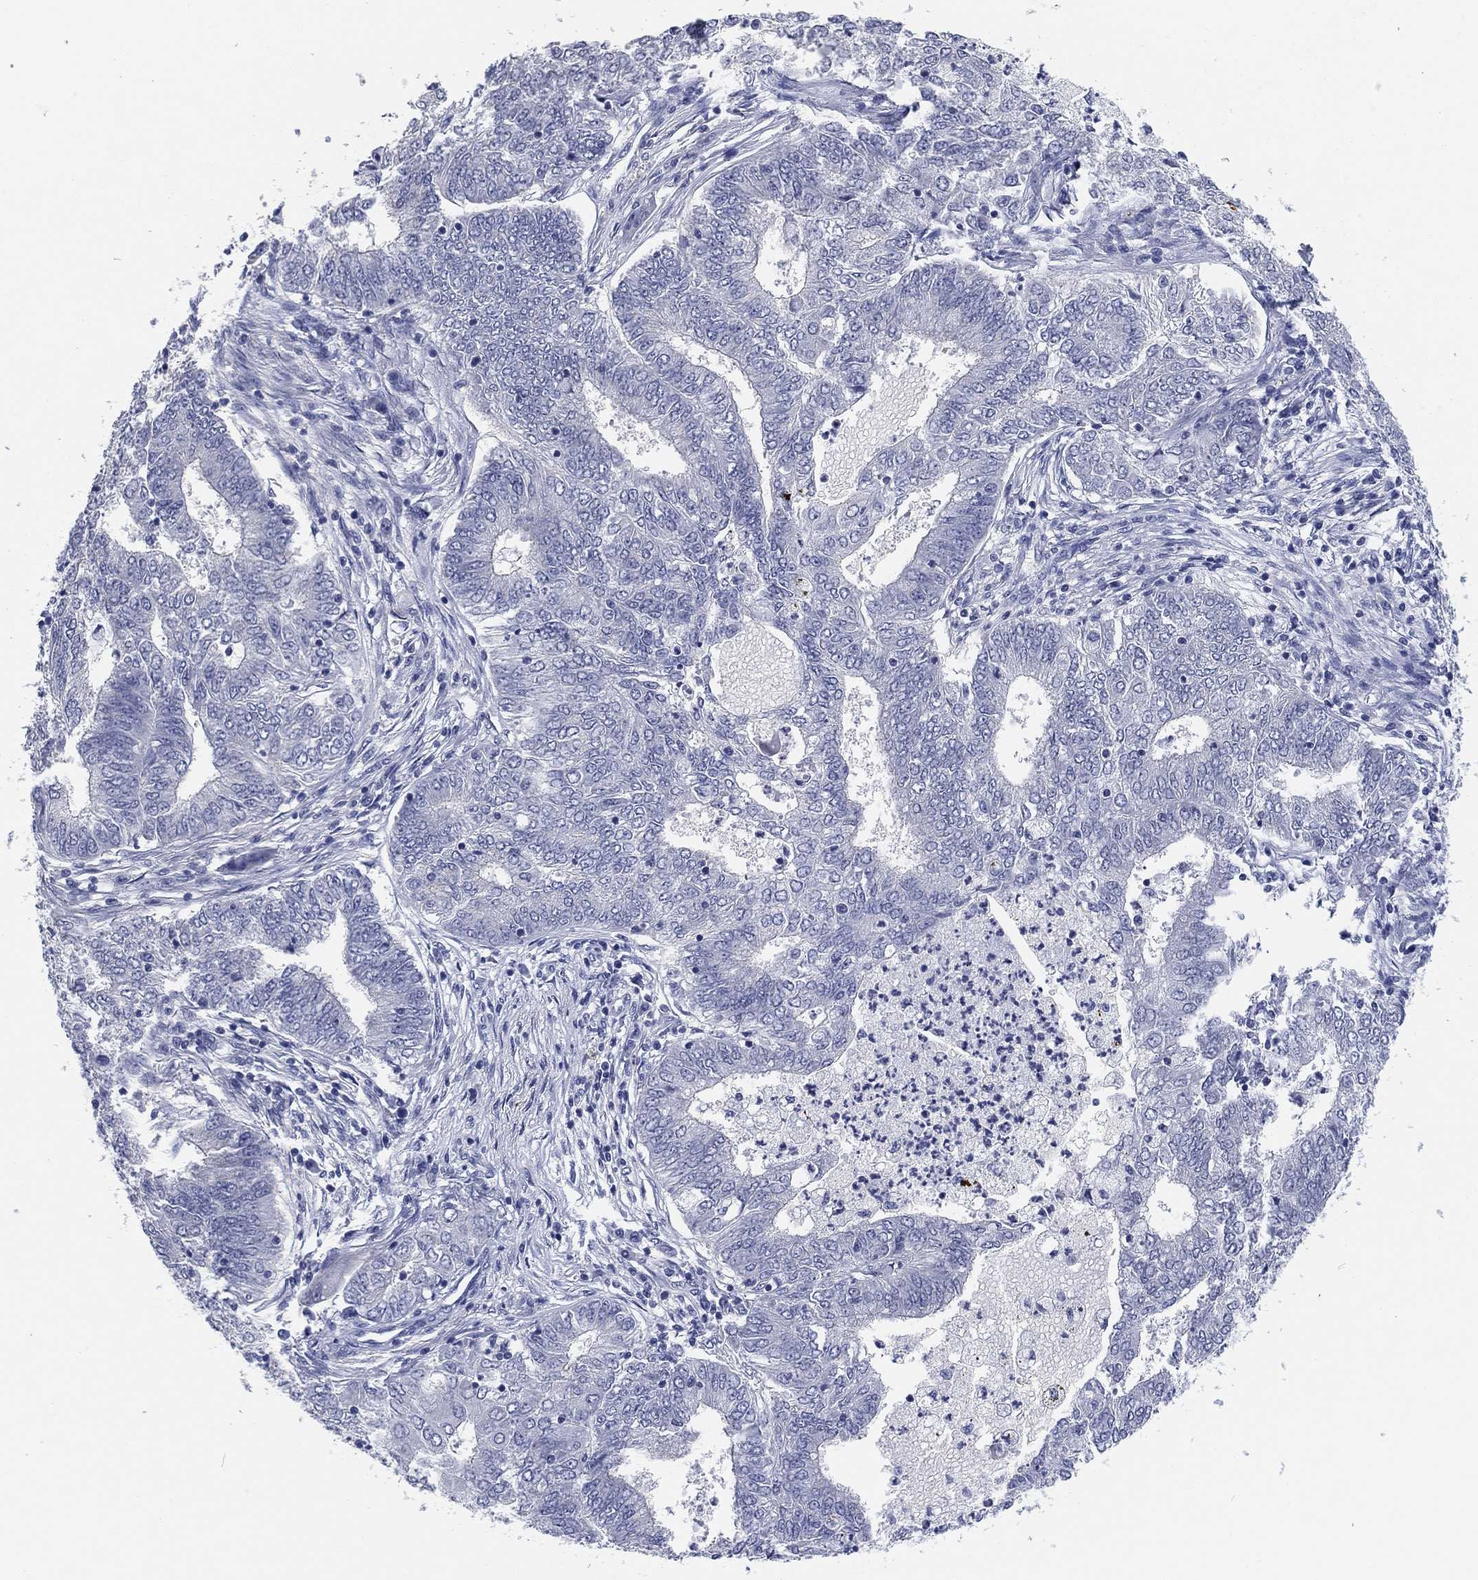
{"staining": {"intensity": "negative", "quantity": "none", "location": "none"}, "tissue": "endometrial cancer", "cell_type": "Tumor cells", "image_type": "cancer", "snomed": [{"axis": "morphology", "description": "Adenocarcinoma, NOS"}, {"axis": "topography", "description": "Endometrium"}], "caption": "This photomicrograph is of adenocarcinoma (endometrial) stained with IHC to label a protein in brown with the nuclei are counter-stained blue. There is no positivity in tumor cells.", "gene": "CLUL1", "patient": {"sex": "female", "age": 62}}